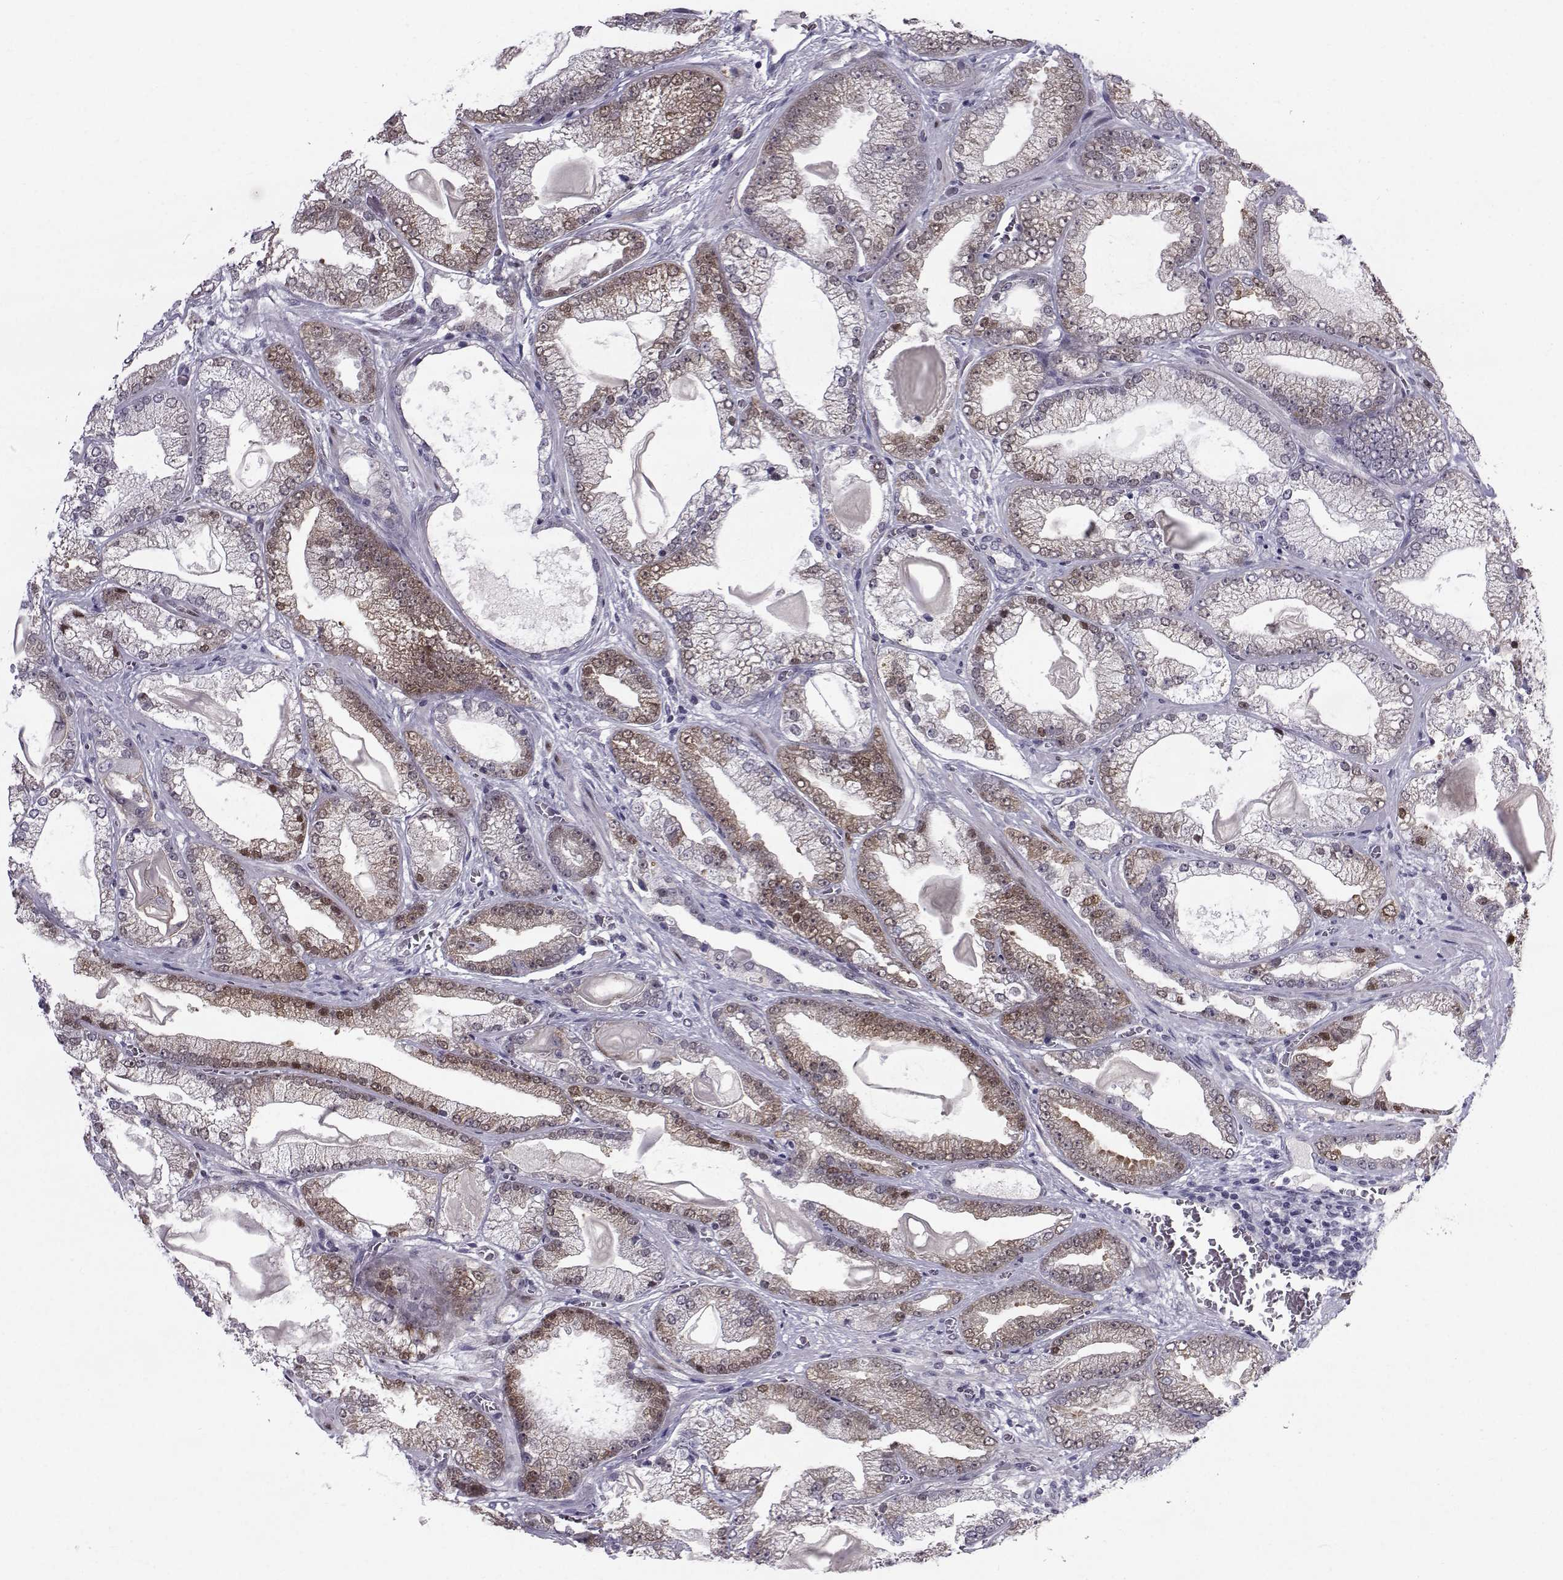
{"staining": {"intensity": "moderate", "quantity": "<25%", "location": "cytoplasmic/membranous,nuclear"}, "tissue": "prostate cancer", "cell_type": "Tumor cells", "image_type": "cancer", "snomed": [{"axis": "morphology", "description": "Adenocarcinoma, Low grade"}, {"axis": "topography", "description": "Prostate"}], "caption": "The micrograph exhibits staining of low-grade adenocarcinoma (prostate), revealing moderate cytoplasmic/membranous and nuclear protein expression (brown color) within tumor cells.", "gene": "RBM24", "patient": {"sex": "male", "age": 57}}